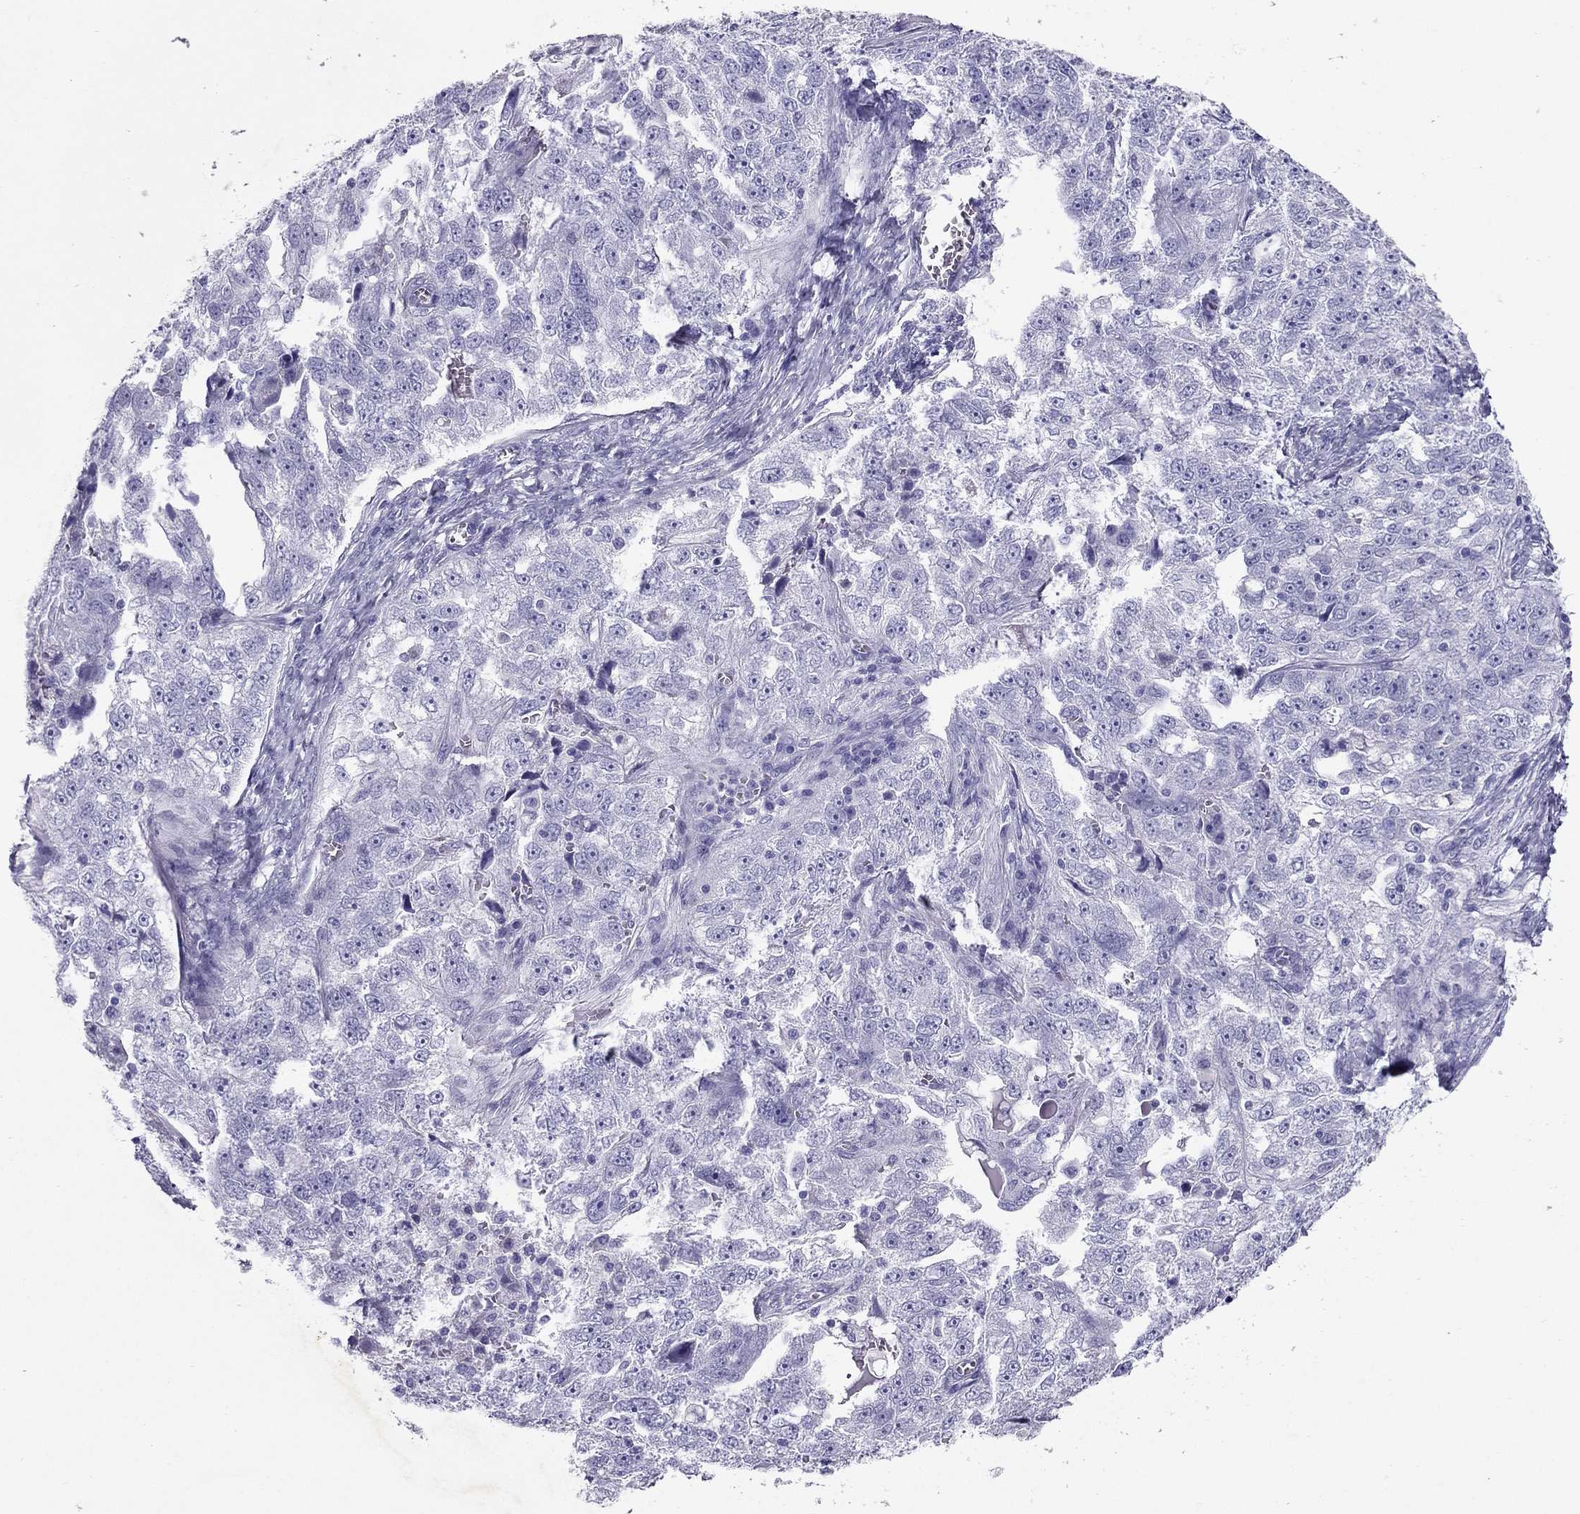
{"staining": {"intensity": "negative", "quantity": "none", "location": "none"}, "tissue": "ovarian cancer", "cell_type": "Tumor cells", "image_type": "cancer", "snomed": [{"axis": "morphology", "description": "Cystadenocarcinoma, serous, NOS"}, {"axis": "topography", "description": "Ovary"}], "caption": "High magnification brightfield microscopy of ovarian cancer stained with DAB (brown) and counterstained with hematoxylin (blue): tumor cells show no significant positivity. The staining is performed using DAB brown chromogen with nuclei counter-stained in using hematoxylin.", "gene": "PDE6A", "patient": {"sex": "female", "age": 51}}